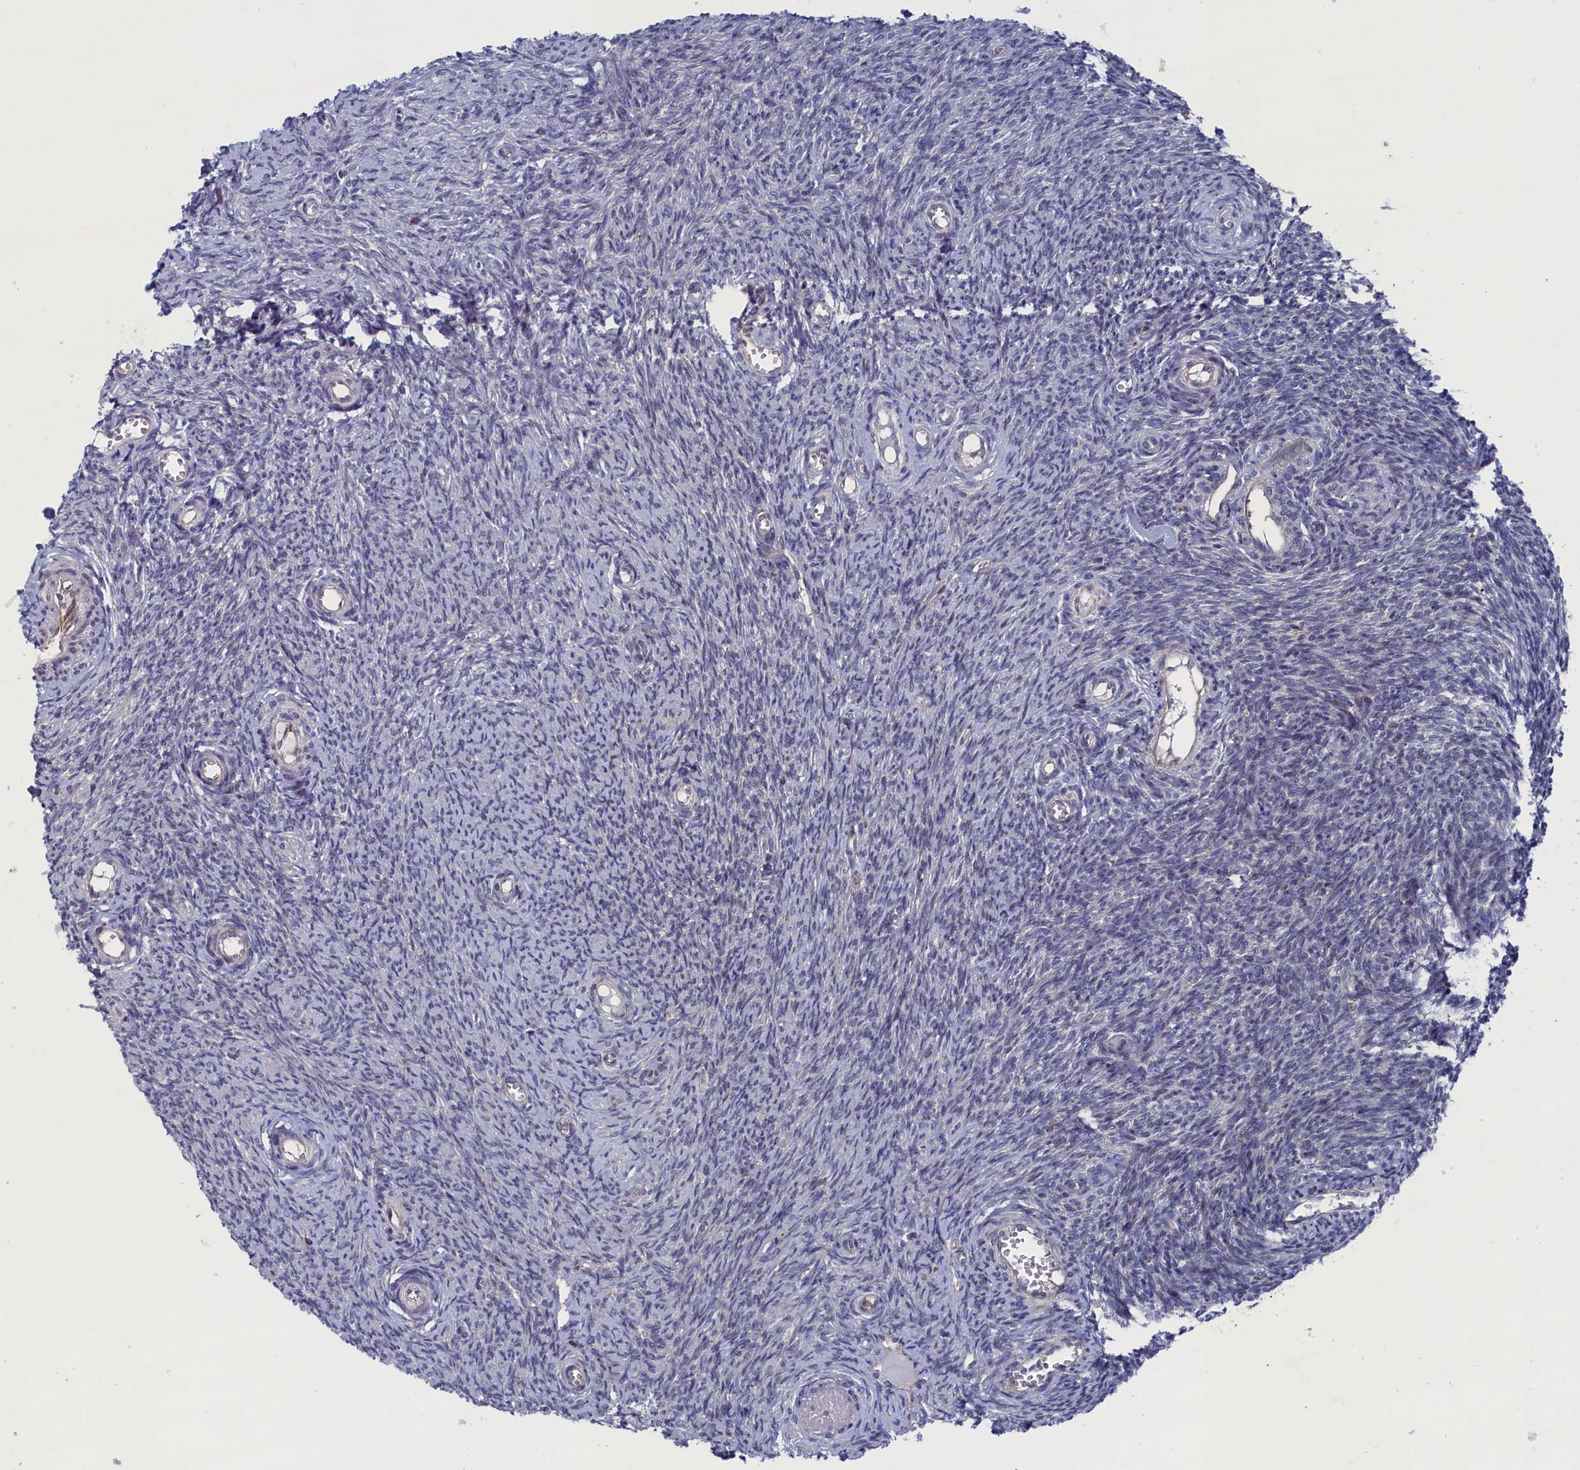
{"staining": {"intensity": "moderate", "quantity": ">75%", "location": "cytoplasmic/membranous"}, "tissue": "ovary", "cell_type": "Follicle cells", "image_type": "normal", "snomed": [{"axis": "morphology", "description": "Normal tissue, NOS"}, {"axis": "topography", "description": "Ovary"}], "caption": "High-magnification brightfield microscopy of unremarkable ovary stained with DAB (3,3'-diaminobenzidine) (brown) and counterstained with hematoxylin (blue). follicle cells exhibit moderate cytoplasmic/membranous positivity is appreciated in approximately>75% of cells. (DAB (3,3'-diaminobenzidine) = brown stain, brightfield microscopy at high magnification).", "gene": "SPATA13", "patient": {"sex": "female", "age": 44}}